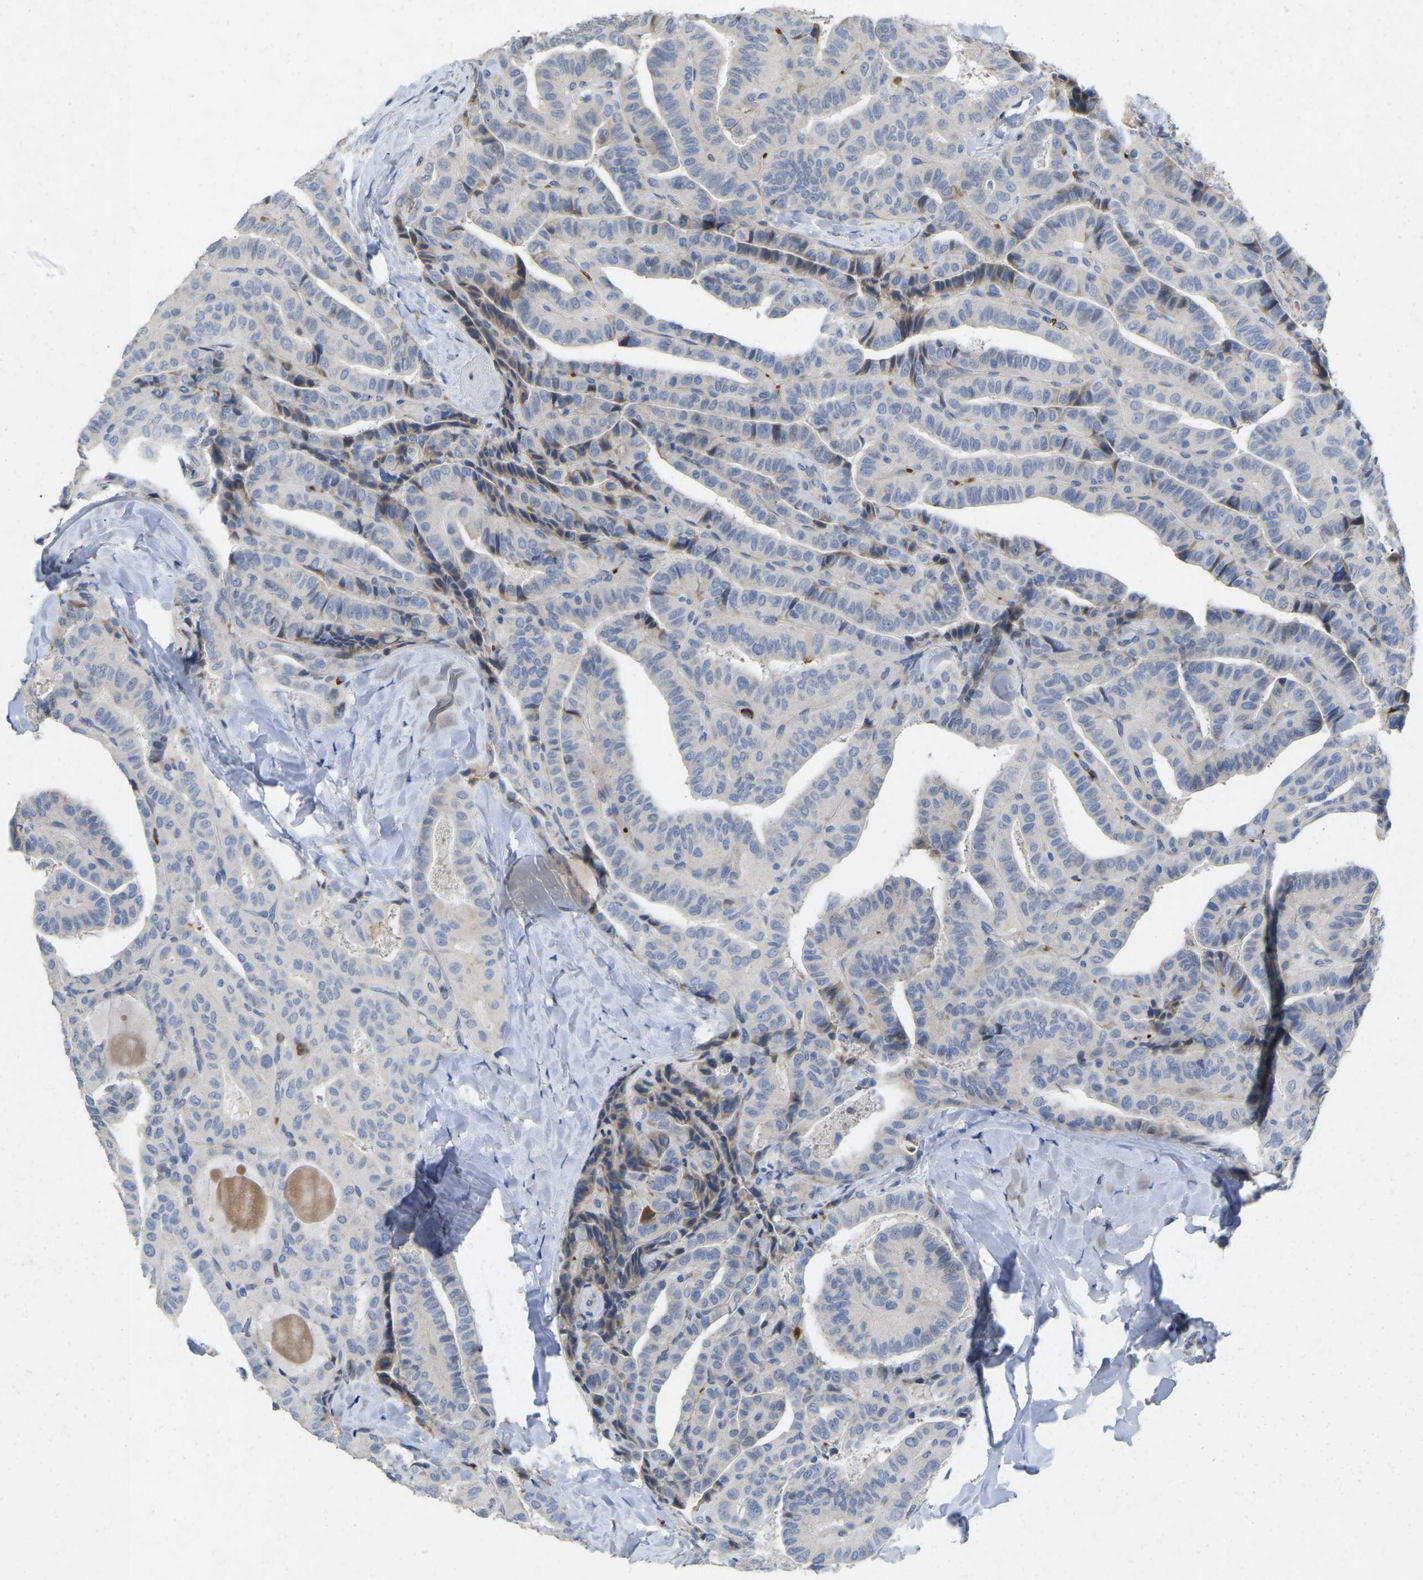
{"staining": {"intensity": "negative", "quantity": "none", "location": "none"}, "tissue": "thyroid cancer", "cell_type": "Tumor cells", "image_type": "cancer", "snomed": [{"axis": "morphology", "description": "Papillary adenocarcinoma, NOS"}, {"axis": "topography", "description": "Thyroid gland"}], "caption": "This is an immunohistochemistry (IHC) histopathology image of human thyroid cancer. There is no positivity in tumor cells.", "gene": "RHEB", "patient": {"sex": "male", "age": 77}}